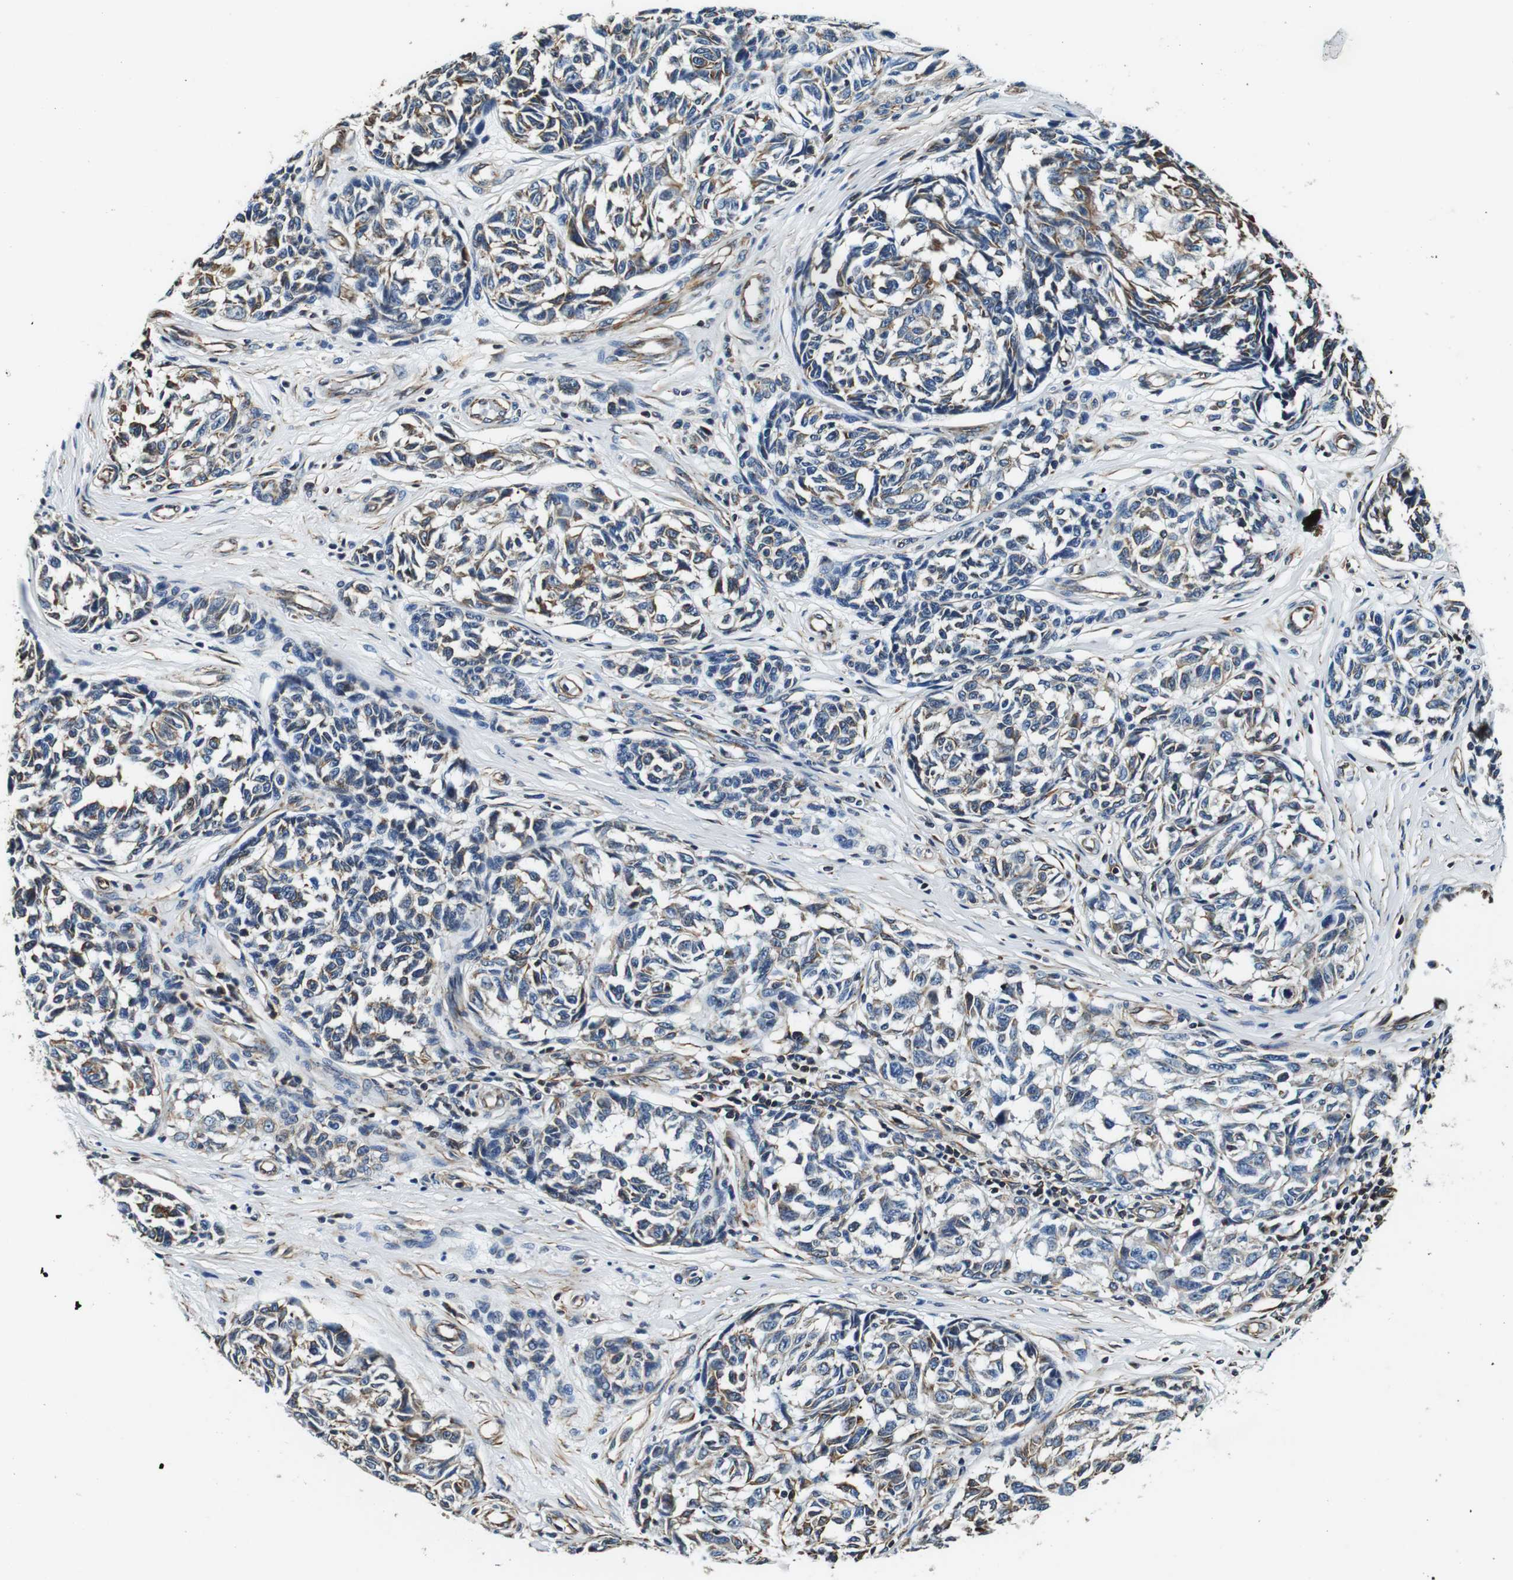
{"staining": {"intensity": "moderate", "quantity": "<25%", "location": "cytoplasmic/membranous"}, "tissue": "melanoma", "cell_type": "Tumor cells", "image_type": "cancer", "snomed": [{"axis": "morphology", "description": "Malignant melanoma, NOS"}, {"axis": "topography", "description": "Skin"}], "caption": "There is low levels of moderate cytoplasmic/membranous staining in tumor cells of melanoma, as demonstrated by immunohistochemical staining (brown color).", "gene": "GJE1", "patient": {"sex": "female", "age": 64}}